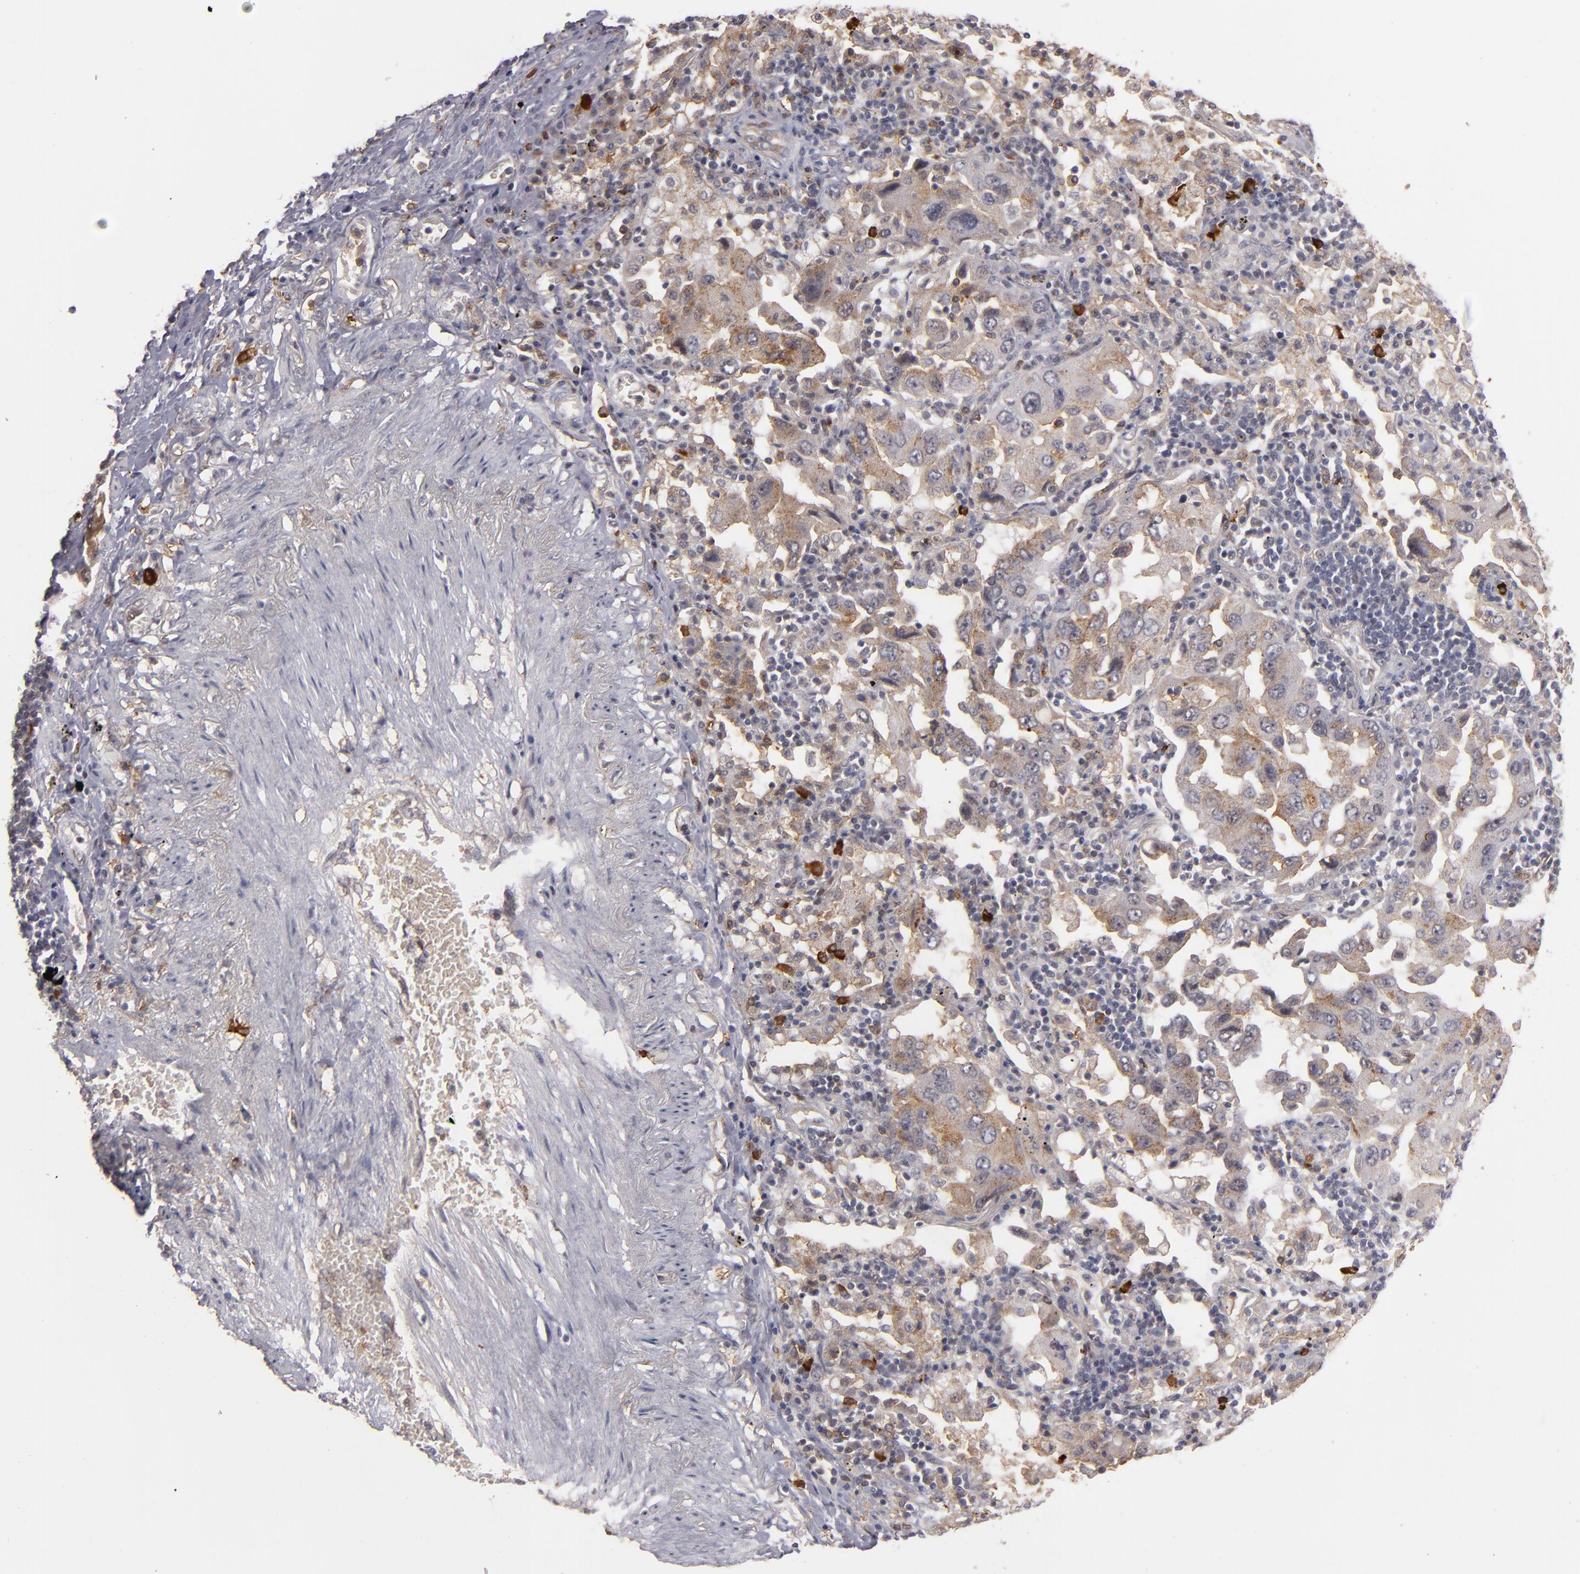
{"staining": {"intensity": "weak", "quantity": ">75%", "location": "cytoplasmic/membranous"}, "tissue": "lung cancer", "cell_type": "Tumor cells", "image_type": "cancer", "snomed": [{"axis": "morphology", "description": "Adenocarcinoma, NOS"}, {"axis": "topography", "description": "Lung"}], "caption": "Immunohistochemistry (IHC) of human adenocarcinoma (lung) demonstrates low levels of weak cytoplasmic/membranous positivity in approximately >75% of tumor cells. (DAB IHC with brightfield microscopy, high magnification).", "gene": "STX3", "patient": {"sex": "female", "age": 65}}